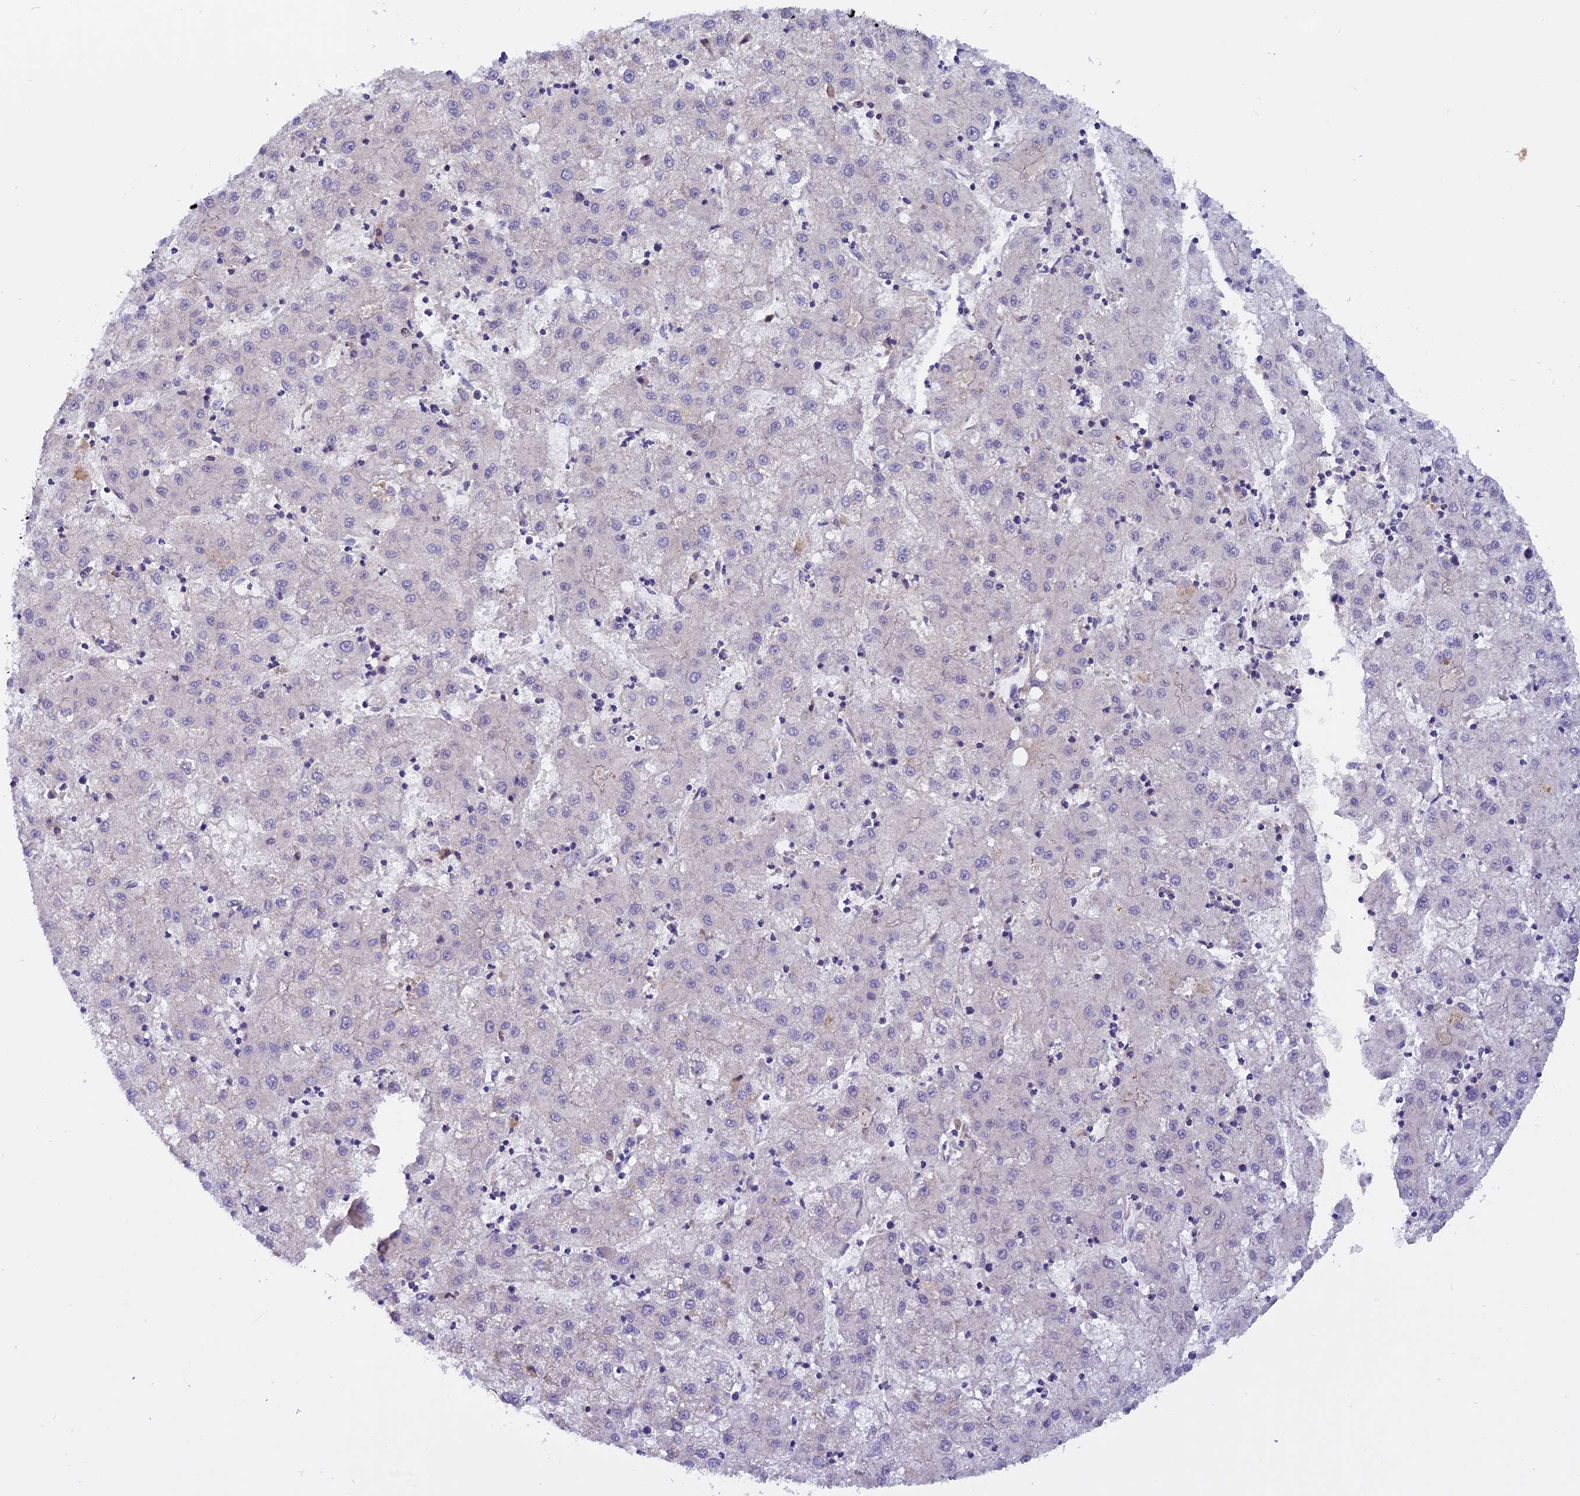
{"staining": {"intensity": "negative", "quantity": "none", "location": "none"}, "tissue": "liver cancer", "cell_type": "Tumor cells", "image_type": "cancer", "snomed": [{"axis": "morphology", "description": "Carcinoma, Hepatocellular, NOS"}, {"axis": "topography", "description": "Liver"}], "caption": "Tumor cells show no significant staining in liver cancer. (DAB immunohistochemistry visualized using brightfield microscopy, high magnification).", "gene": "CCDC32", "patient": {"sex": "male", "age": 72}}